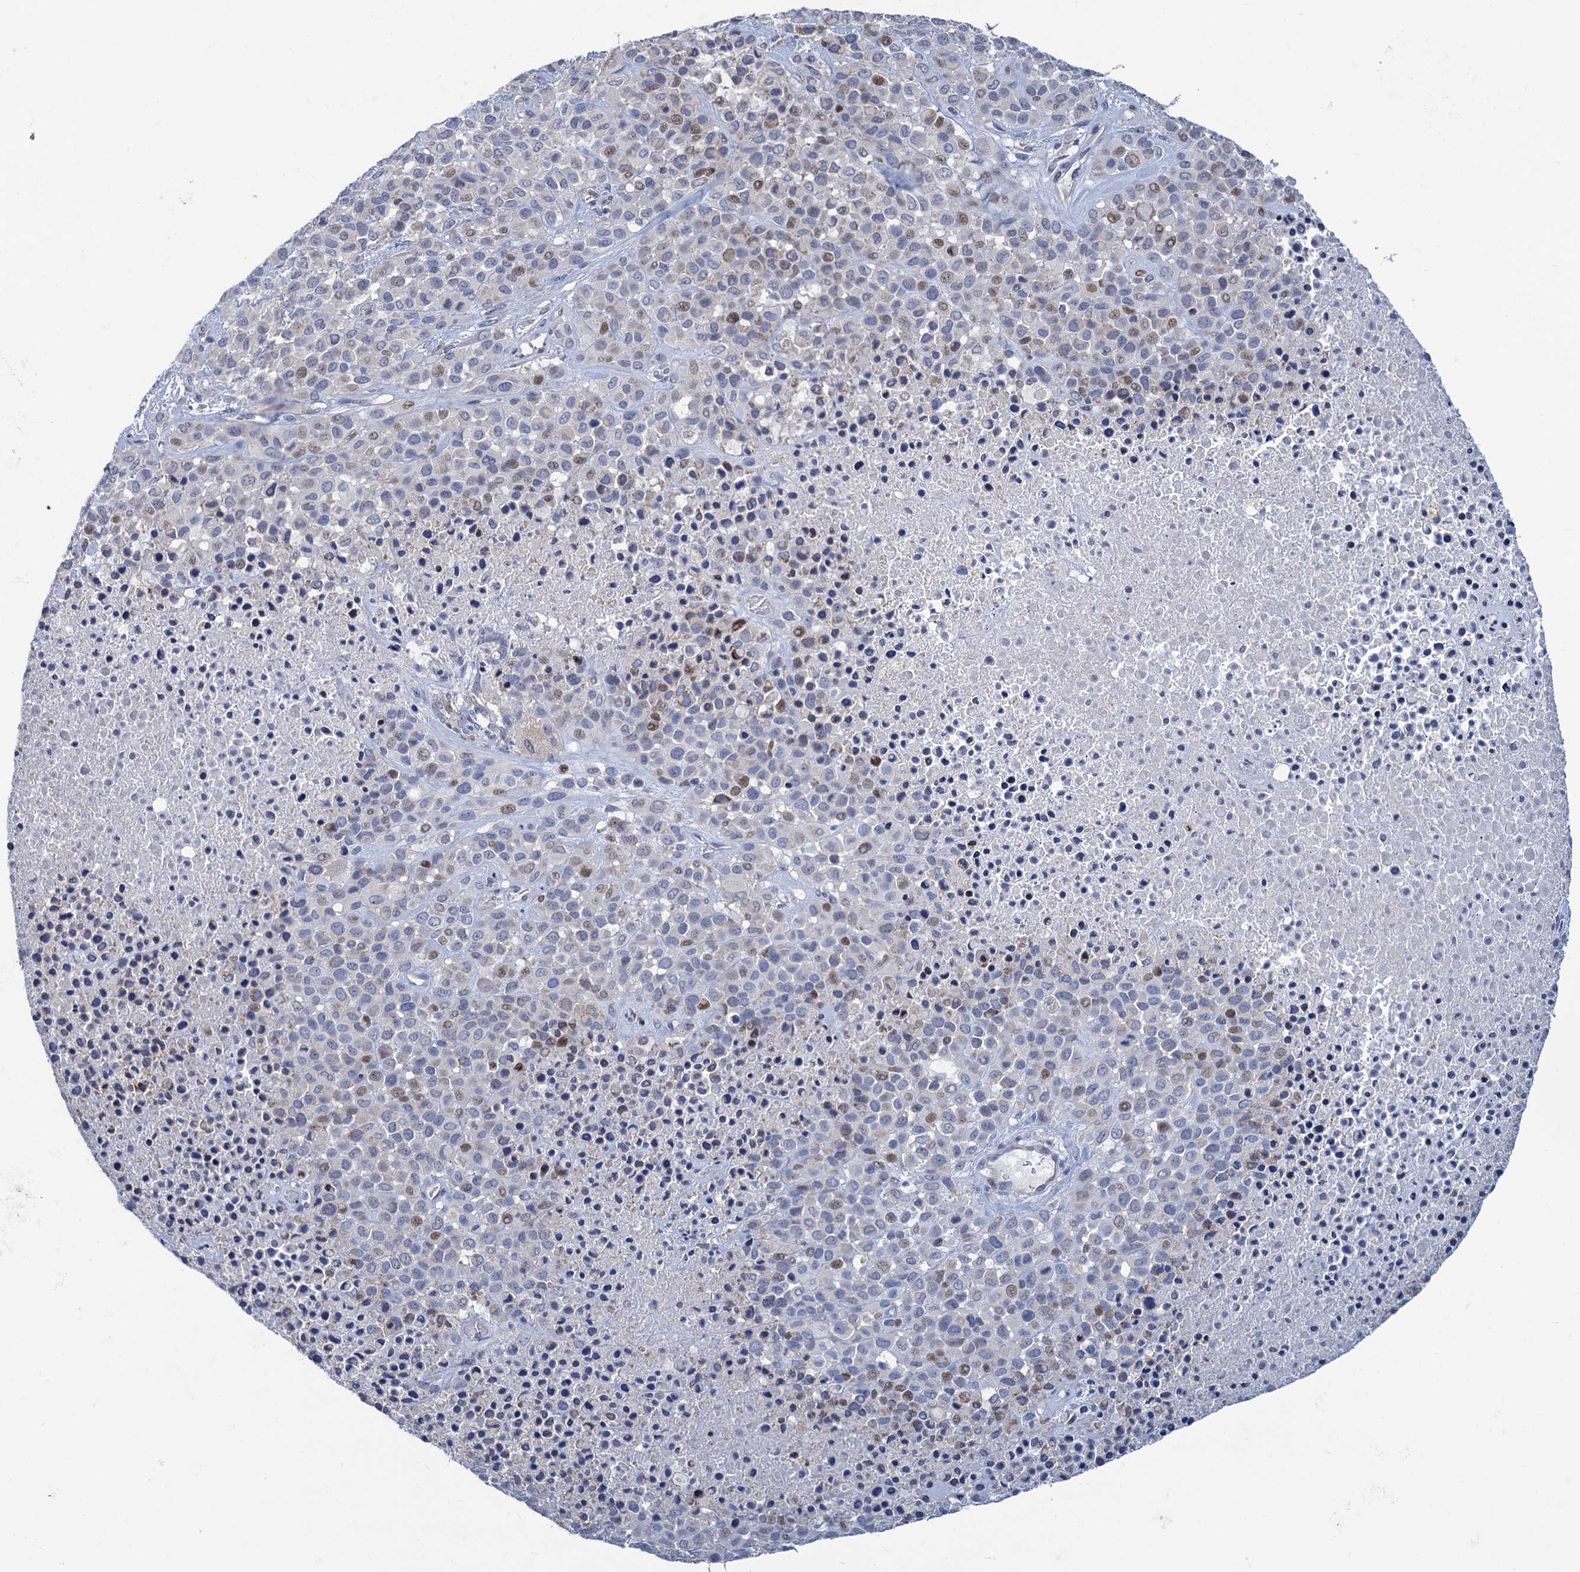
{"staining": {"intensity": "moderate", "quantity": "<25%", "location": "nuclear"}, "tissue": "melanoma", "cell_type": "Tumor cells", "image_type": "cancer", "snomed": [{"axis": "morphology", "description": "Malignant melanoma, Metastatic site"}, {"axis": "topography", "description": "Skin"}], "caption": "Human melanoma stained for a protein (brown) displays moderate nuclear positive positivity in about <25% of tumor cells.", "gene": "ESYT3", "patient": {"sex": "female", "age": 81}}